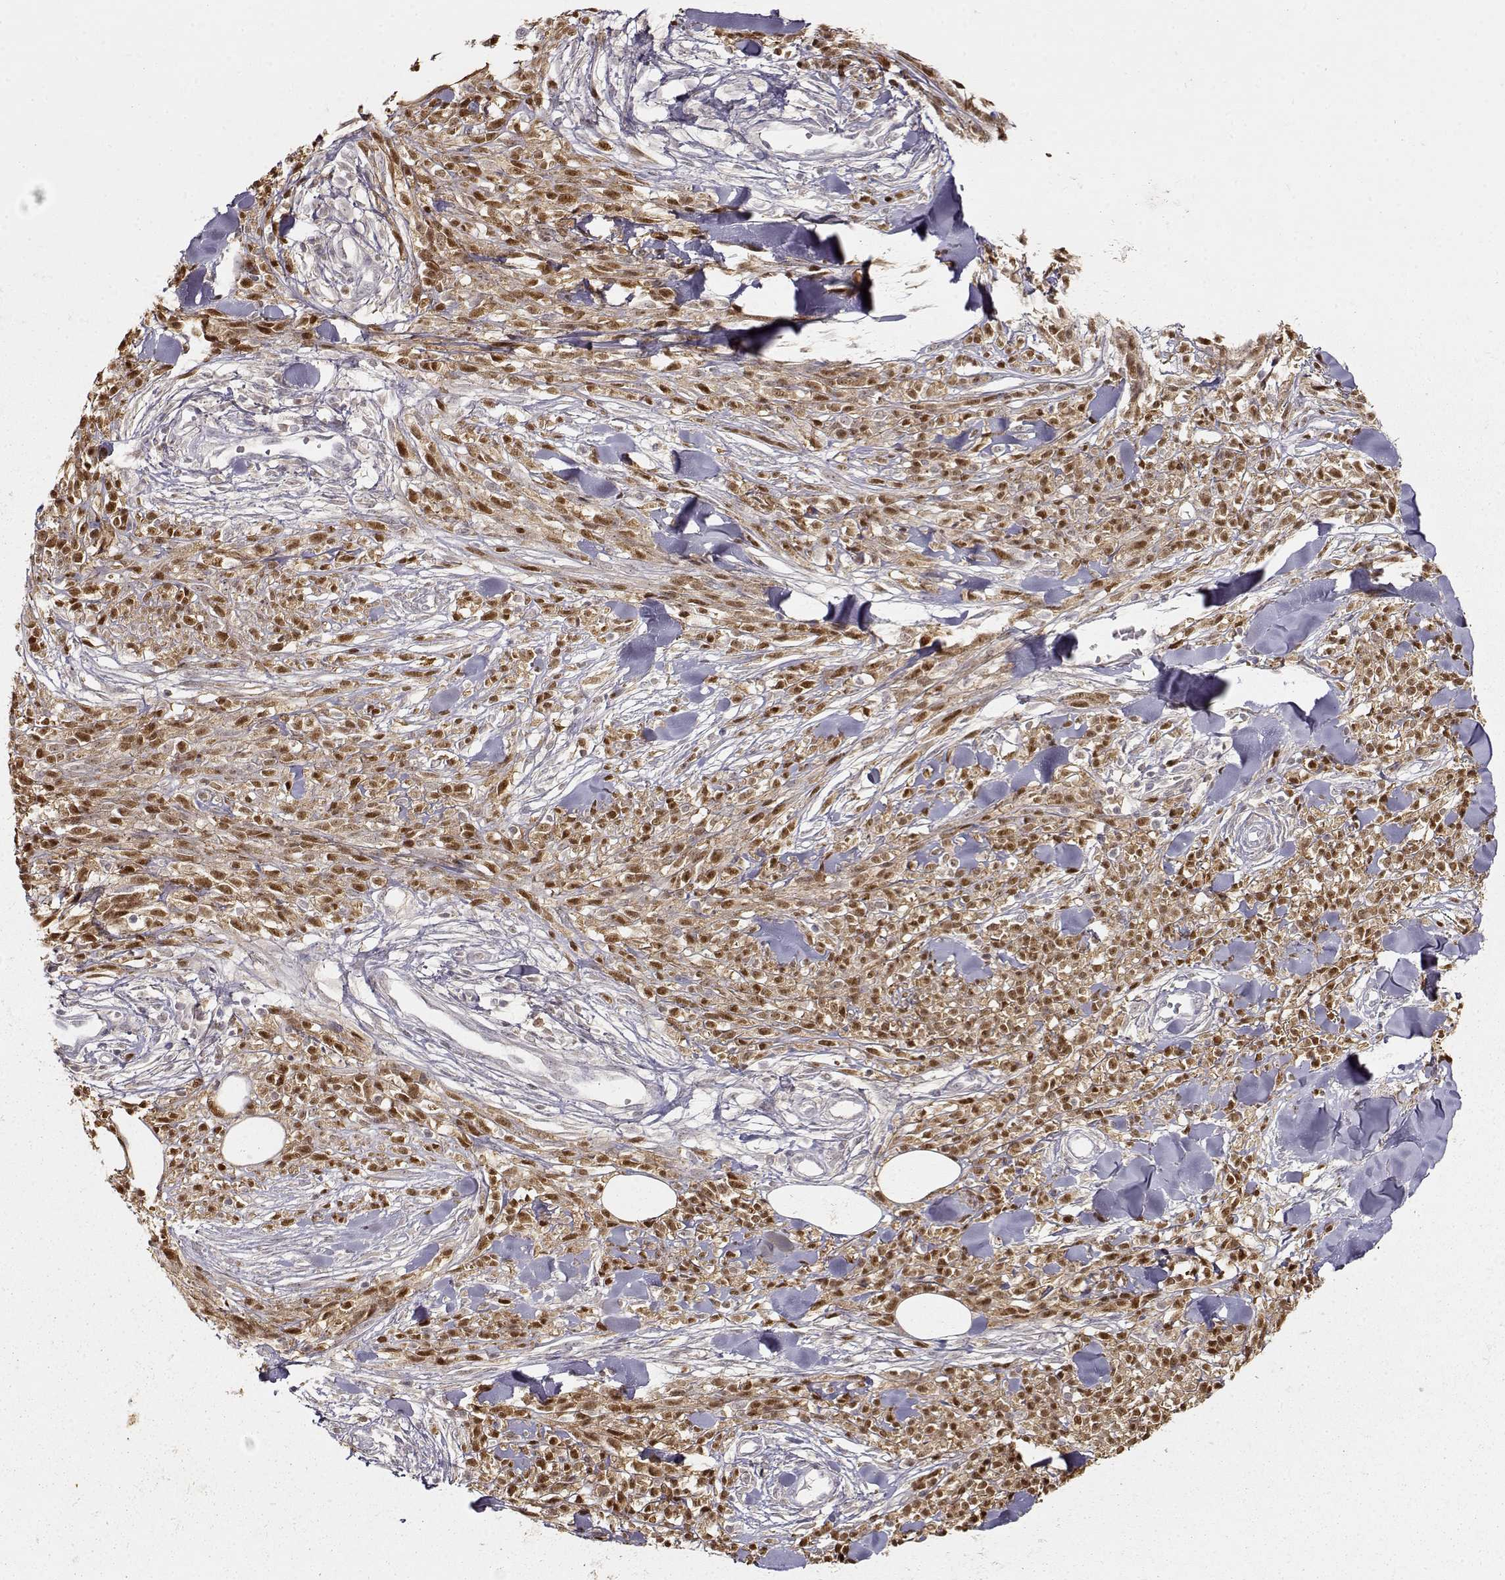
{"staining": {"intensity": "strong", "quantity": ">75%", "location": "nuclear"}, "tissue": "melanoma", "cell_type": "Tumor cells", "image_type": "cancer", "snomed": [{"axis": "morphology", "description": "Malignant melanoma, NOS"}, {"axis": "topography", "description": "Skin"}, {"axis": "topography", "description": "Skin of trunk"}], "caption": "Immunohistochemical staining of melanoma exhibits high levels of strong nuclear expression in about >75% of tumor cells. The staining was performed using DAB (3,3'-diaminobenzidine) to visualize the protein expression in brown, while the nuclei were stained in blue with hematoxylin (Magnification: 20x).", "gene": "S100B", "patient": {"sex": "male", "age": 74}}